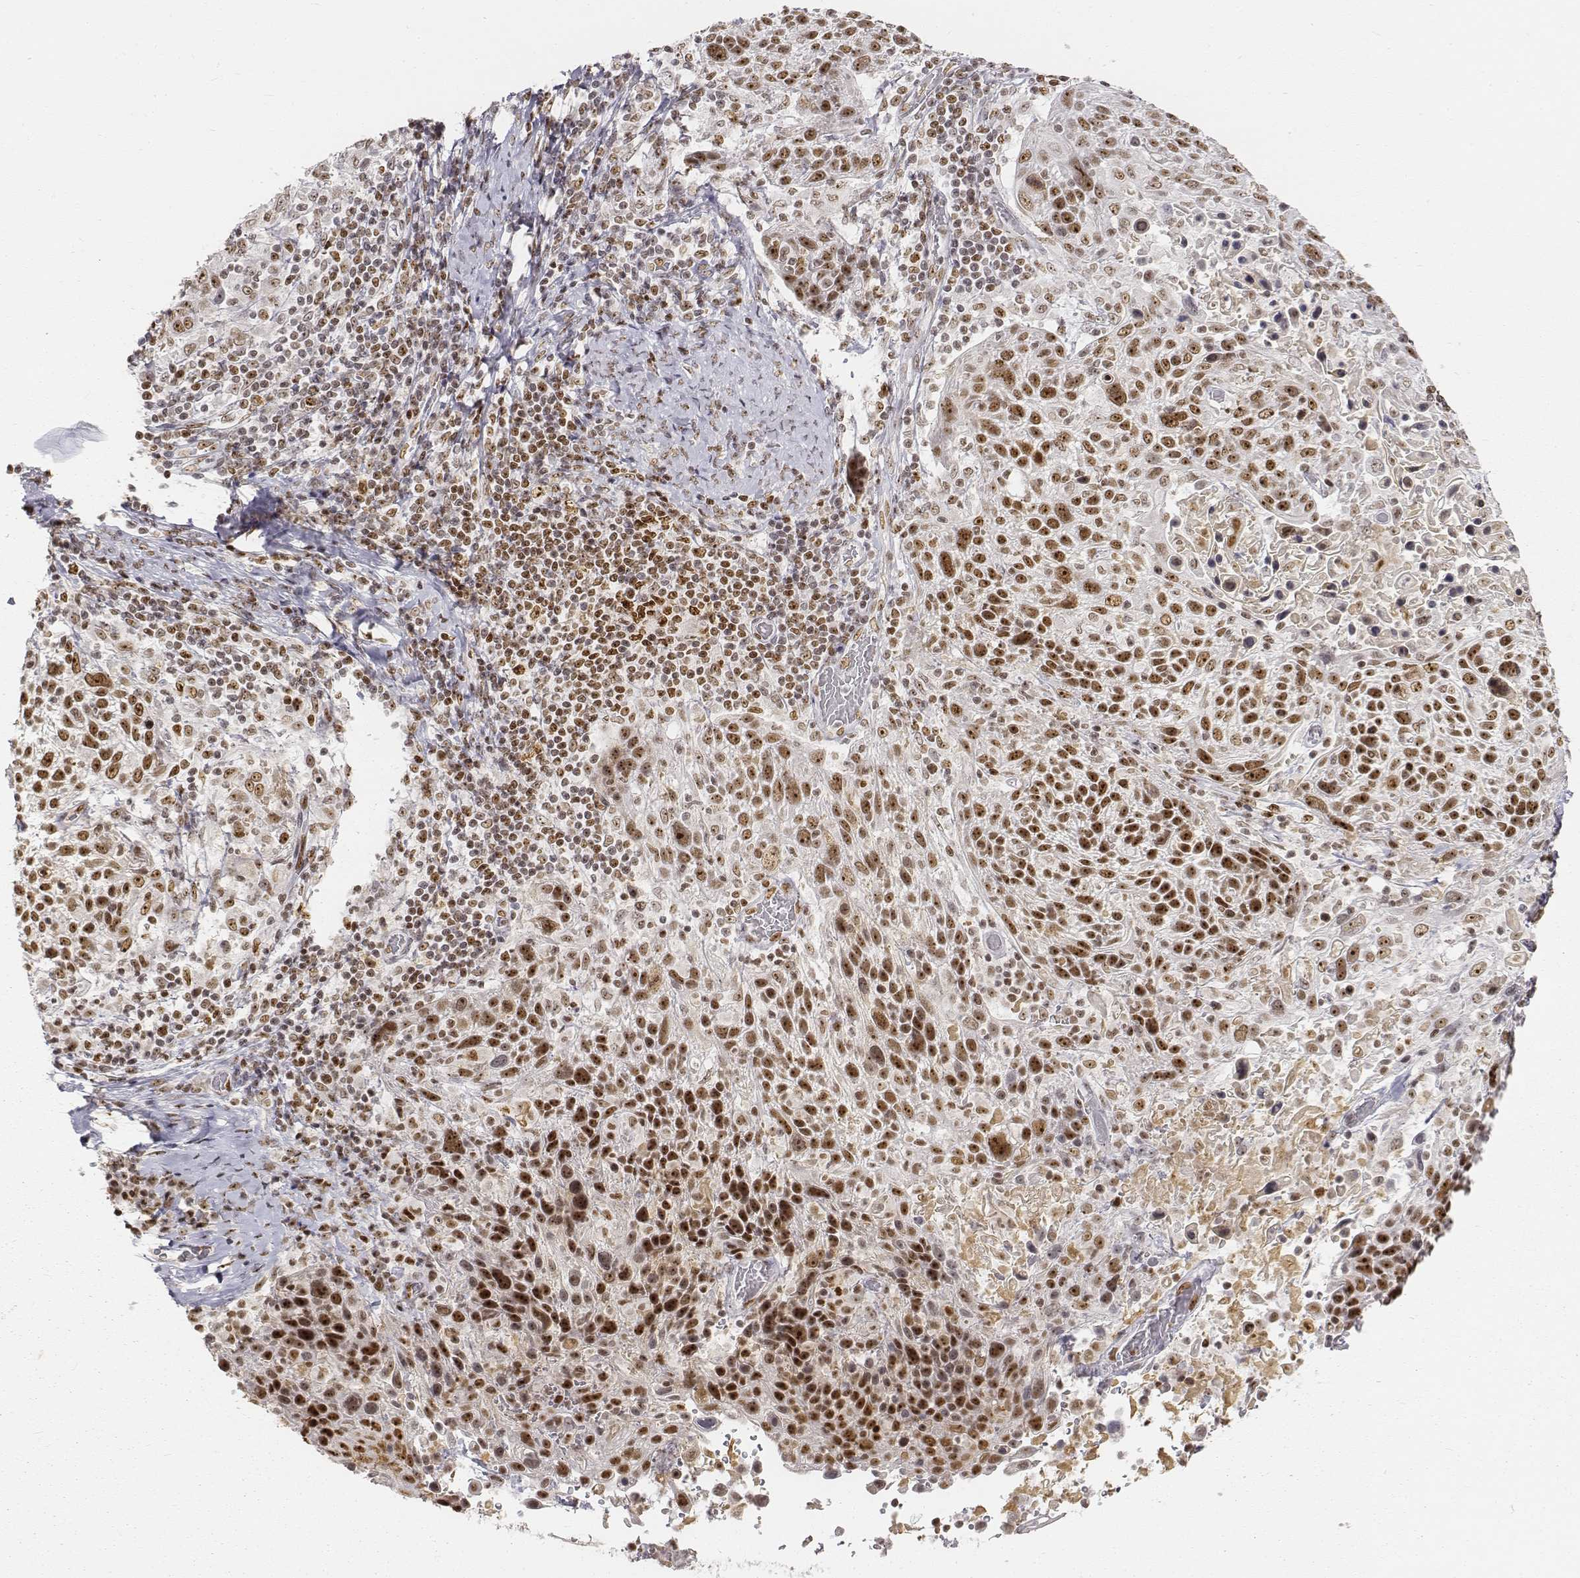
{"staining": {"intensity": "strong", "quantity": ">75%", "location": "nuclear"}, "tissue": "cervical cancer", "cell_type": "Tumor cells", "image_type": "cancer", "snomed": [{"axis": "morphology", "description": "Squamous cell carcinoma, NOS"}, {"axis": "topography", "description": "Cervix"}], "caption": "Squamous cell carcinoma (cervical) stained with a protein marker exhibits strong staining in tumor cells.", "gene": "PHF6", "patient": {"sex": "female", "age": 61}}